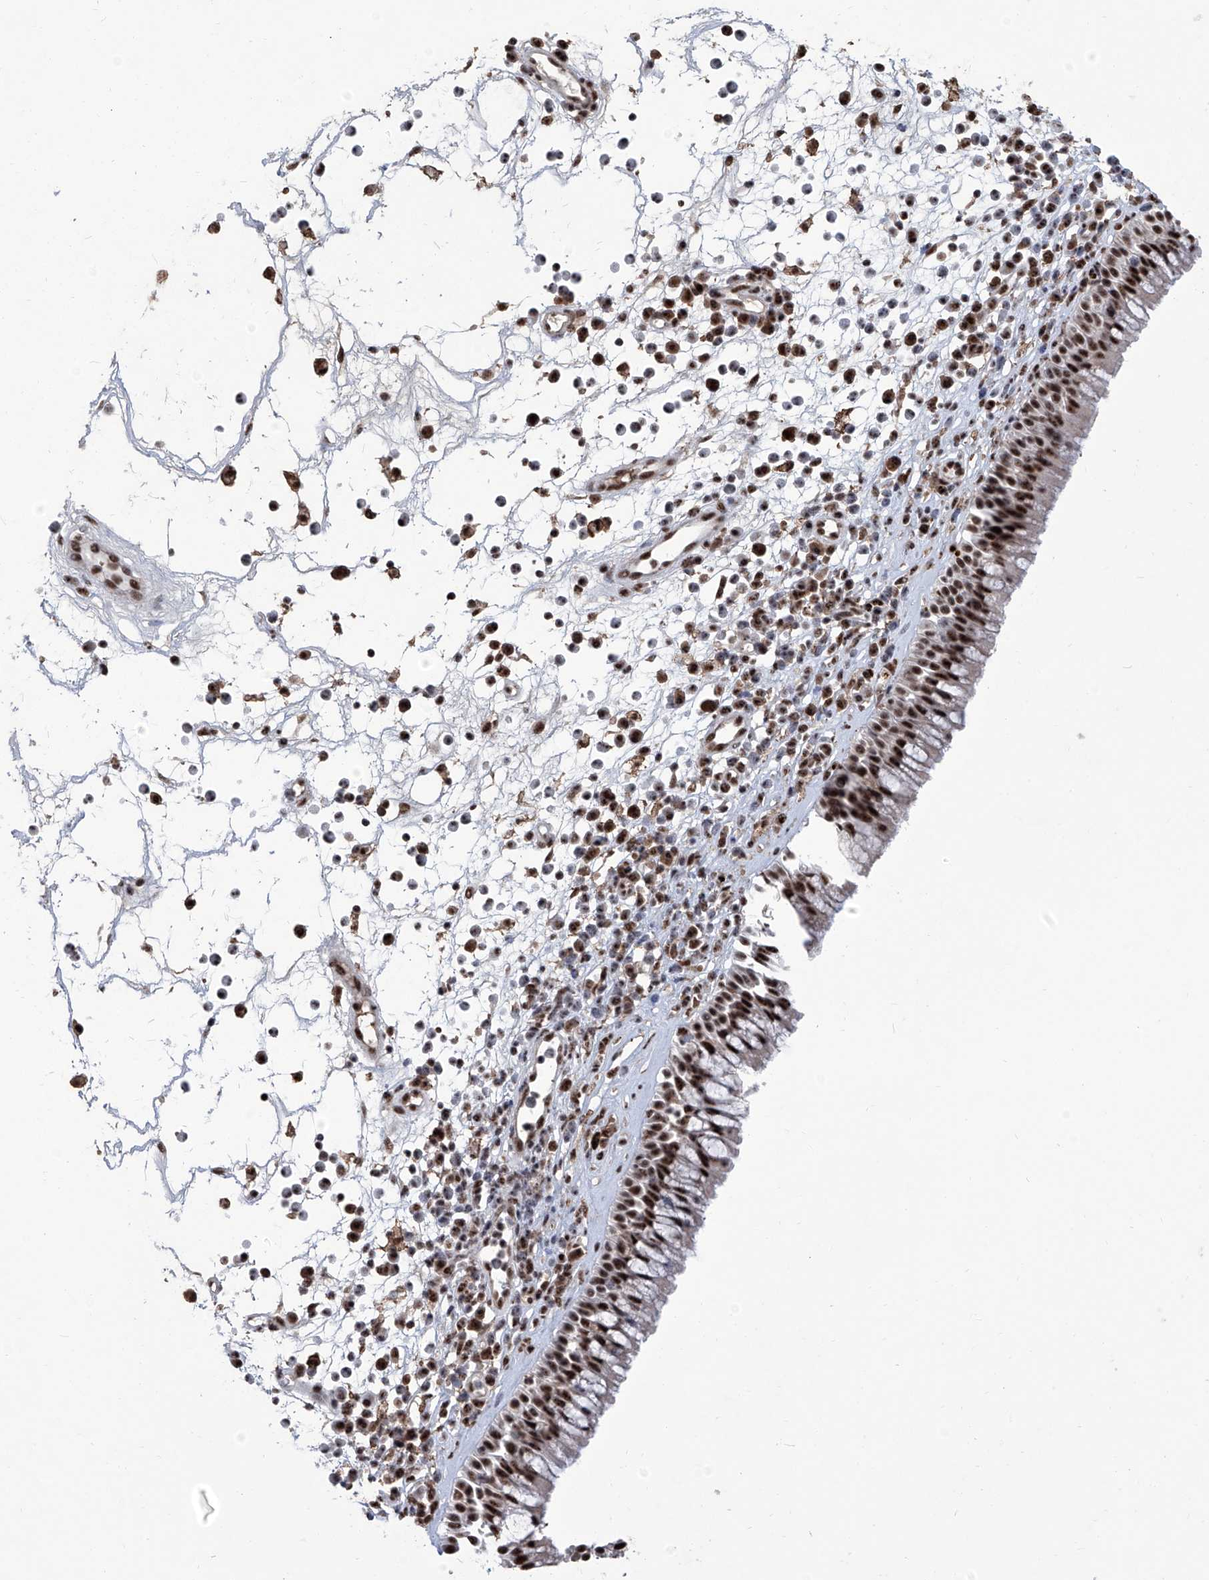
{"staining": {"intensity": "strong", "quantity": ">75%", "location": "nuclear"}, "tissue": "nasopharynx", "cell_type": "Respiratory epithelial cells", "image_type": "normal", "snomed": [{"axis": "morphology", "description": "Normal tissue, NOS"}, {"axis": "morphology", "description": "Inflammation, NOS"}, {"axis": "morphology", "description": "Malignant melanoma, Metastatic site"}, {"axis": "topography", "description": "Nasopharynx"}], "caption": "The histopathology image demonstrates a brown stain indicating the presence of a protein in the nuclear of respiratory epithelial cells in nasopharynx.", "gene": "FBXL4", "patient": {"sex": "male", "age": 70}}